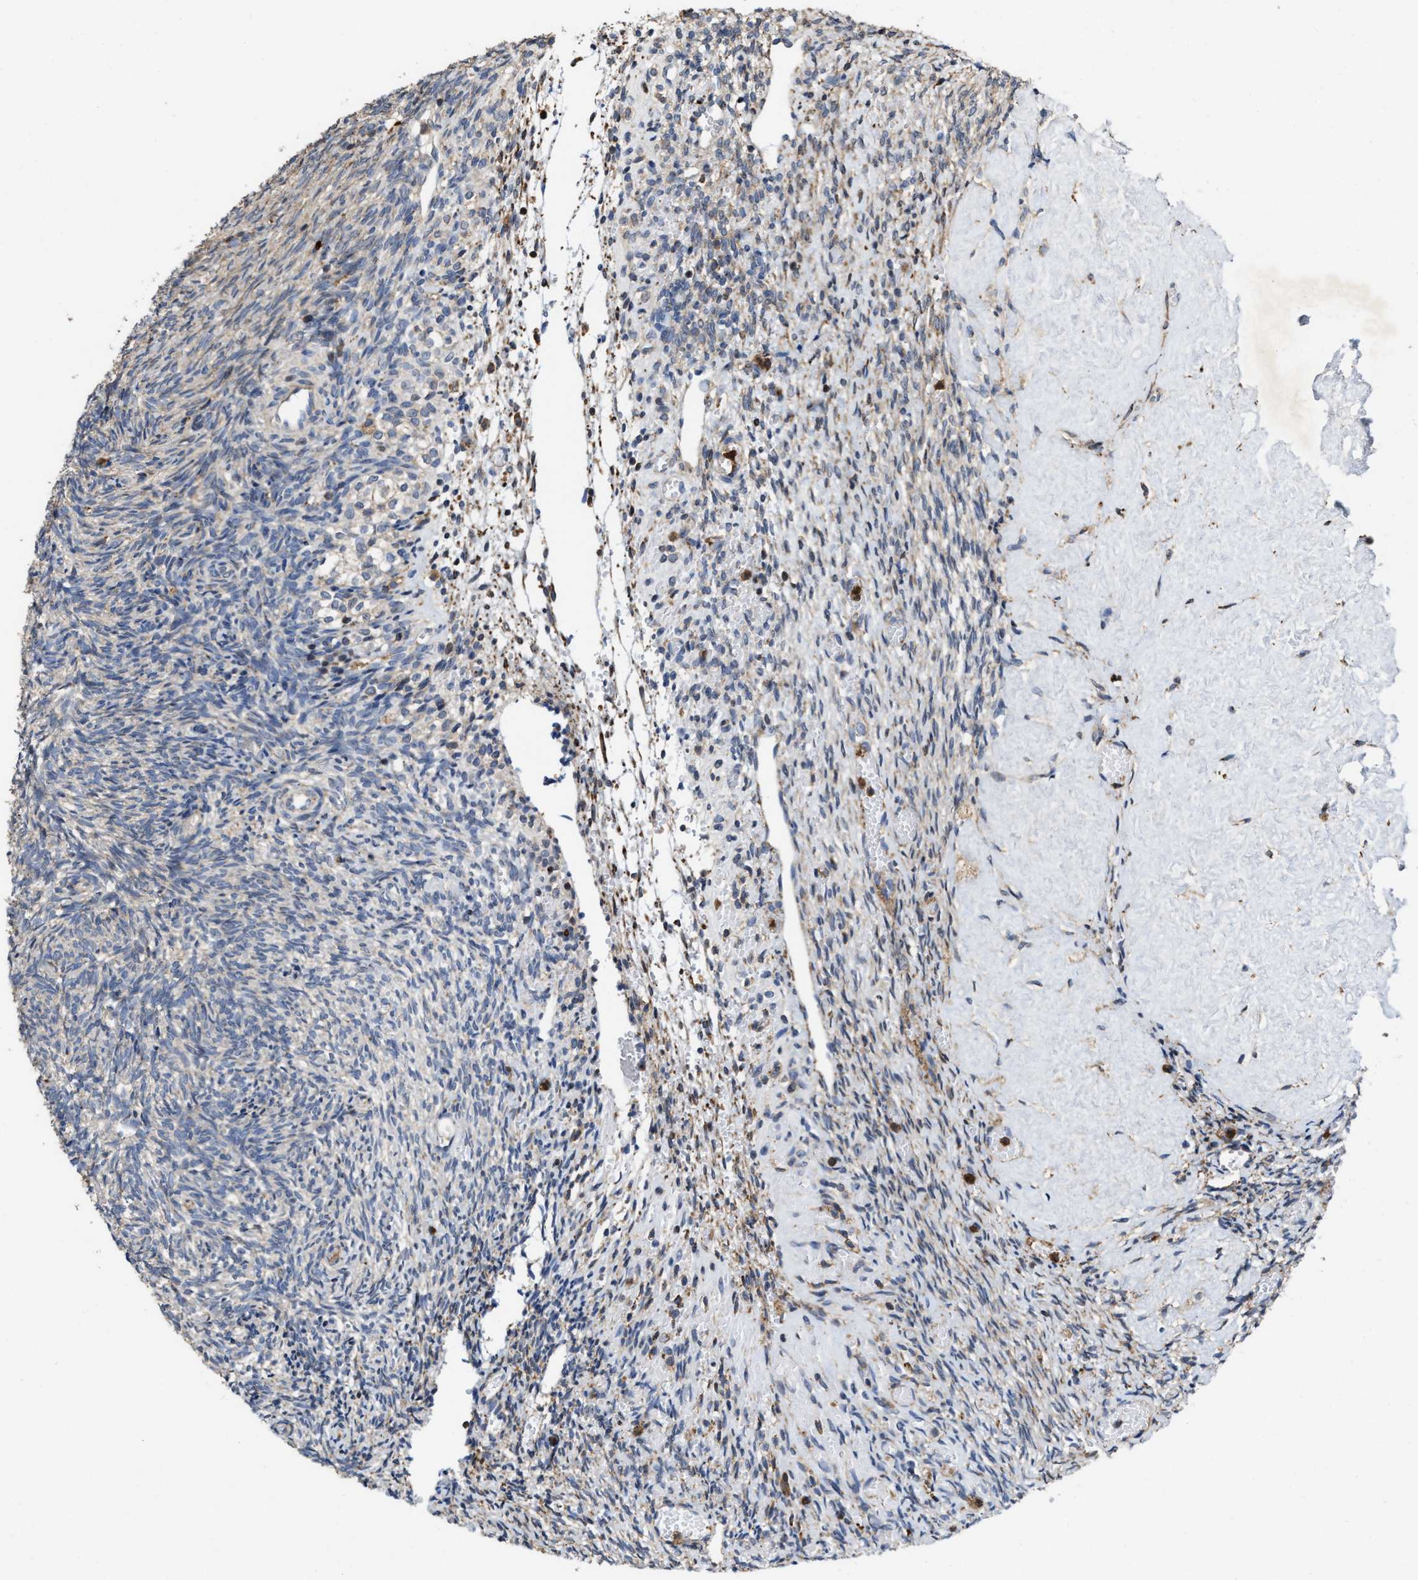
{"staining": {"intensity": "weak", "quantity": "25%-75%", "location": "cytoplasmic/membranous"}, "tissue": "ovary", "cell_type": "Follicle cells", "image_type": "normal", "snomed": [{"axis": "morphology", "description": "Normal tissue, NOS"}, {"axis": "topography", "description": "Ovary"}], "caption": "A brown stain highlights weak cytoplasmic/membranous expression of a protein in follicle cells of benign human ovary. (DAB (3,3'-diaminobenzidine) IHC with brightfield microscopy, high magnification).", "gene": "FGD3", "patient": {"sex": "female", "age": 41}}